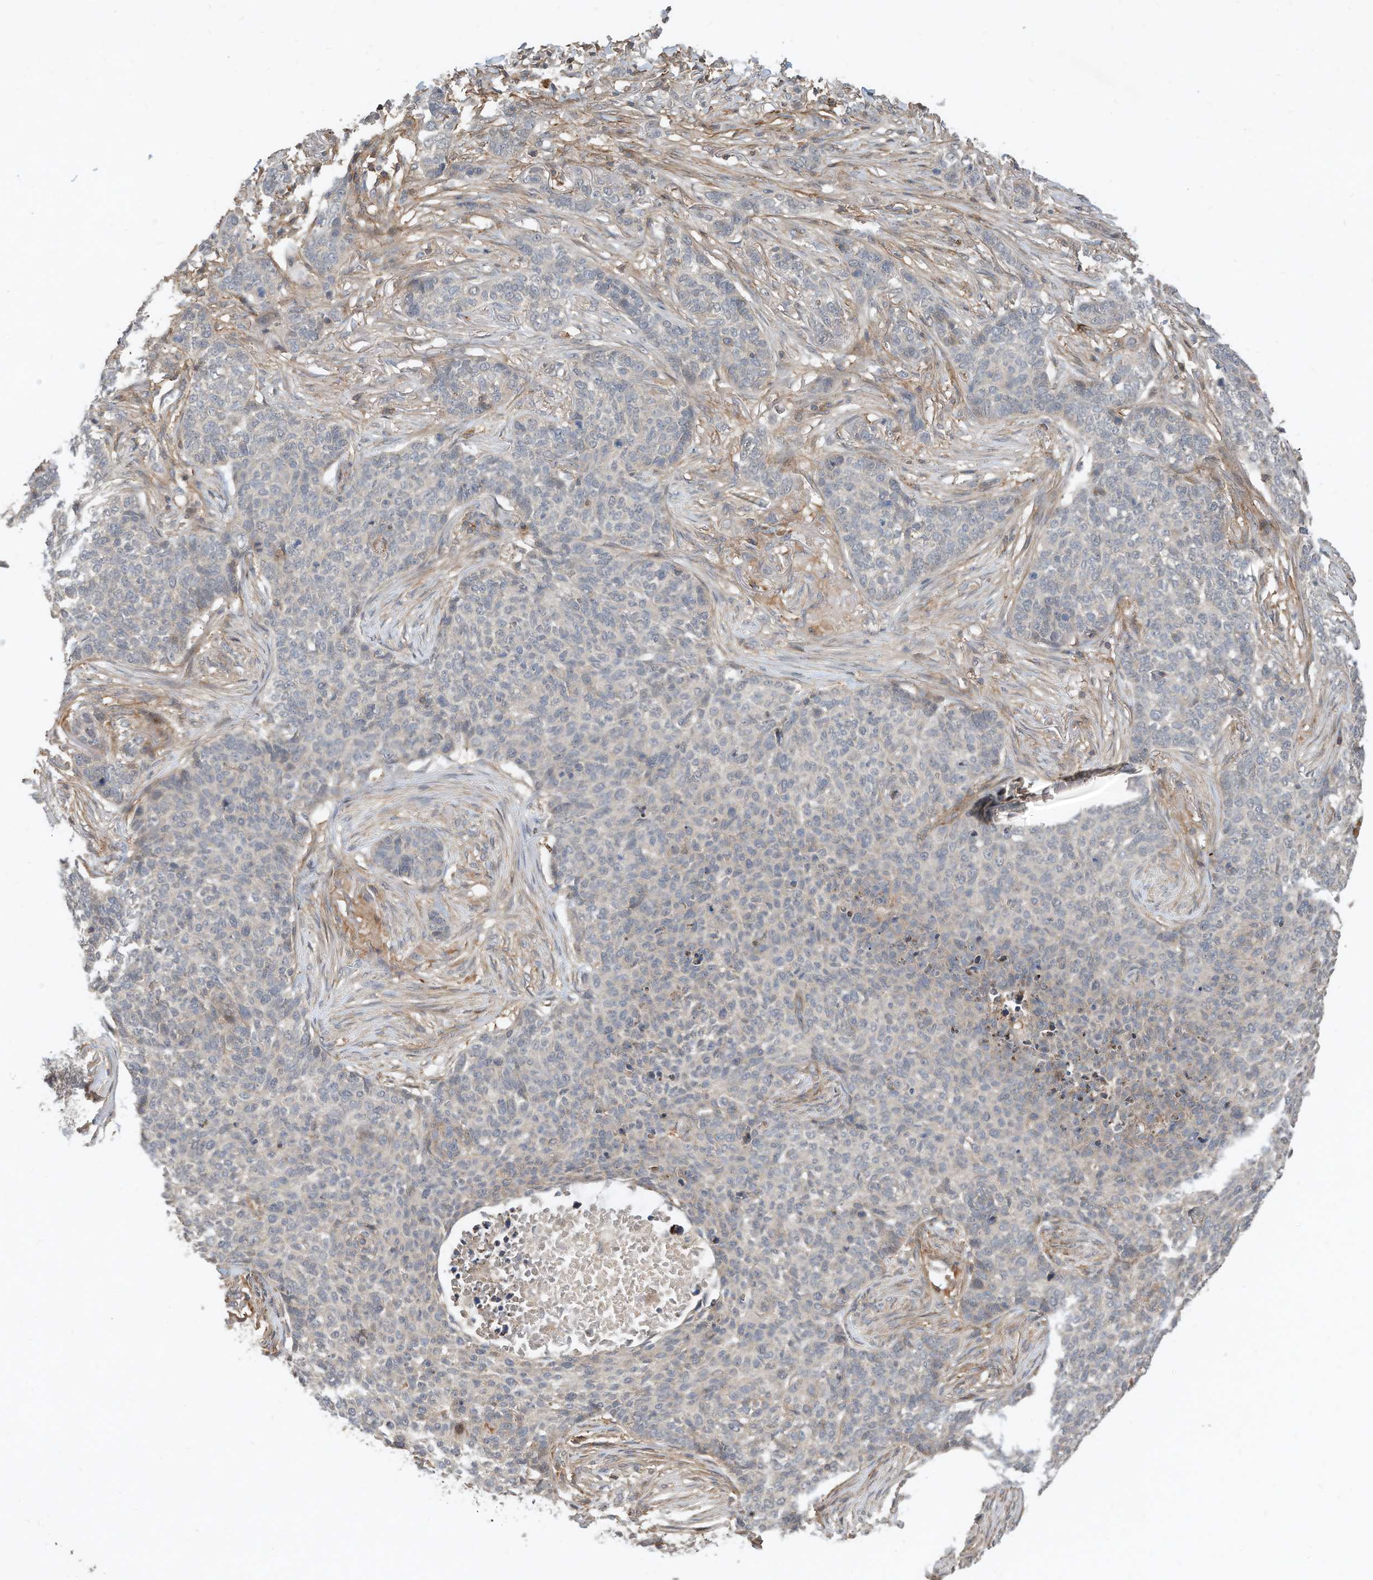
{"staining": {"intensity": "negative", "quantity": "none", "location": "none"}, "tissue": "skin cancer", "cell_type": "Tumor cells", "image_type": "cancer", "snomed": [{"axis": "morphology", "description": "Basal cell carcinoma"}, {"axis": "topography", "description": "Skin"}], "caption": "High magnification brightfield microscopy of skin cancer (basal cell carcinoma) stained with DAB (brown) and counterstained with hematoxylin (blue): tumor cells show no significant positivity. (DAB immunohistochemistry visualized using brightfield microscopy, high magnification).", "gene": "CPAMD8", "patient": {"sex": "male", "age": 85}}